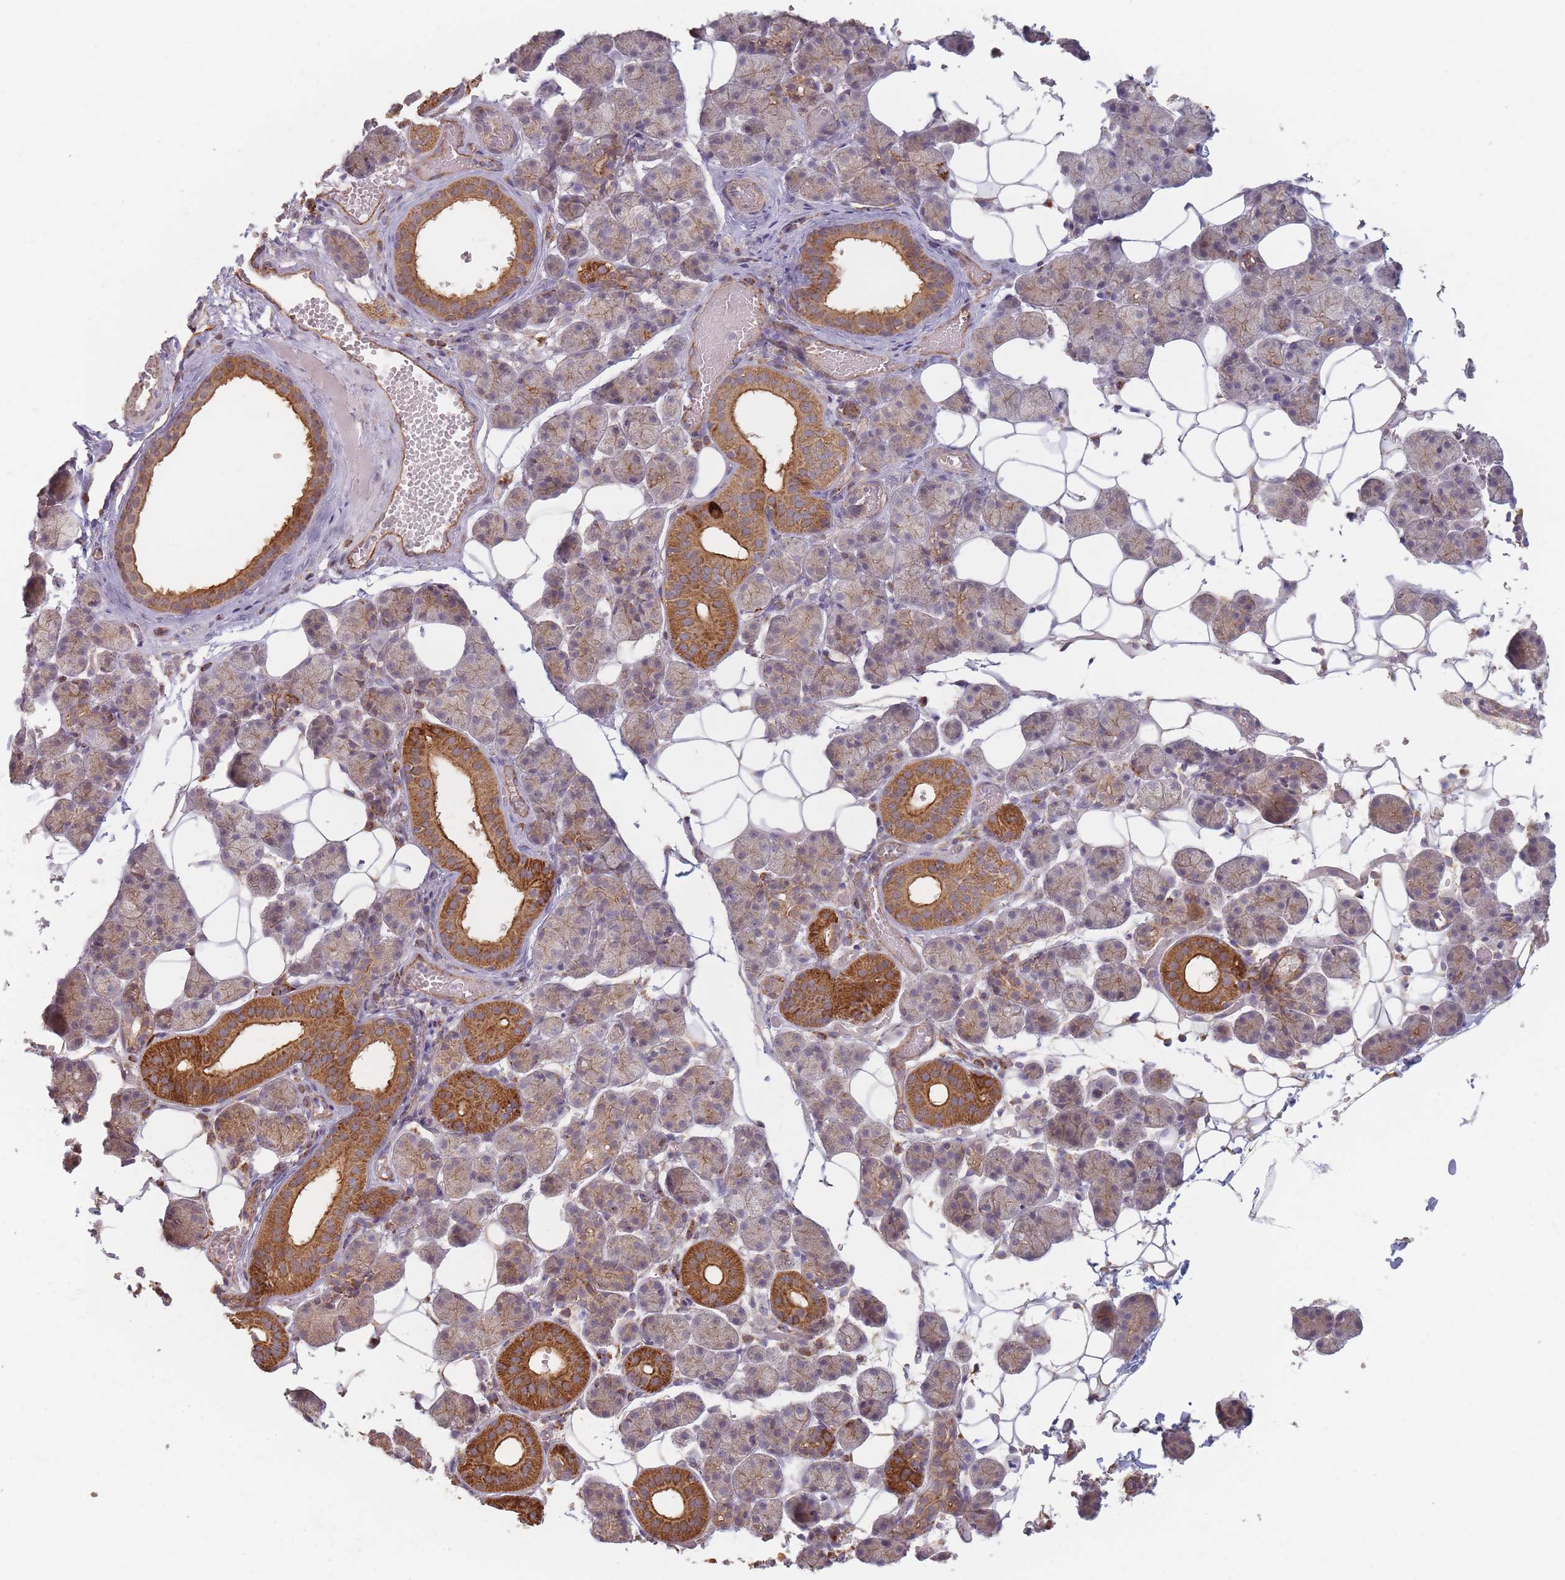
{"staining": {"intensity": "strong", "quantity": "25%-75%", "location": "cytoplasmic/membranous"}, "tissue": "salivary gland", "cell_type": "Glandular cells", "image_type": "normal", "snomed": [{"axis": "morphology", "description": "Normal tissue, NOS"}, {"axis": "topography", "description": "Salivary gland"}], "caption": "There is high levels of strong cytoplasmic/membranous positivity in glandular cells of unremarkable salivary gland, as demonstrated by immunohistochemical staining (brown color).", "gene": "ESRP2", "patient": {"sex": "female", "age": 33}}